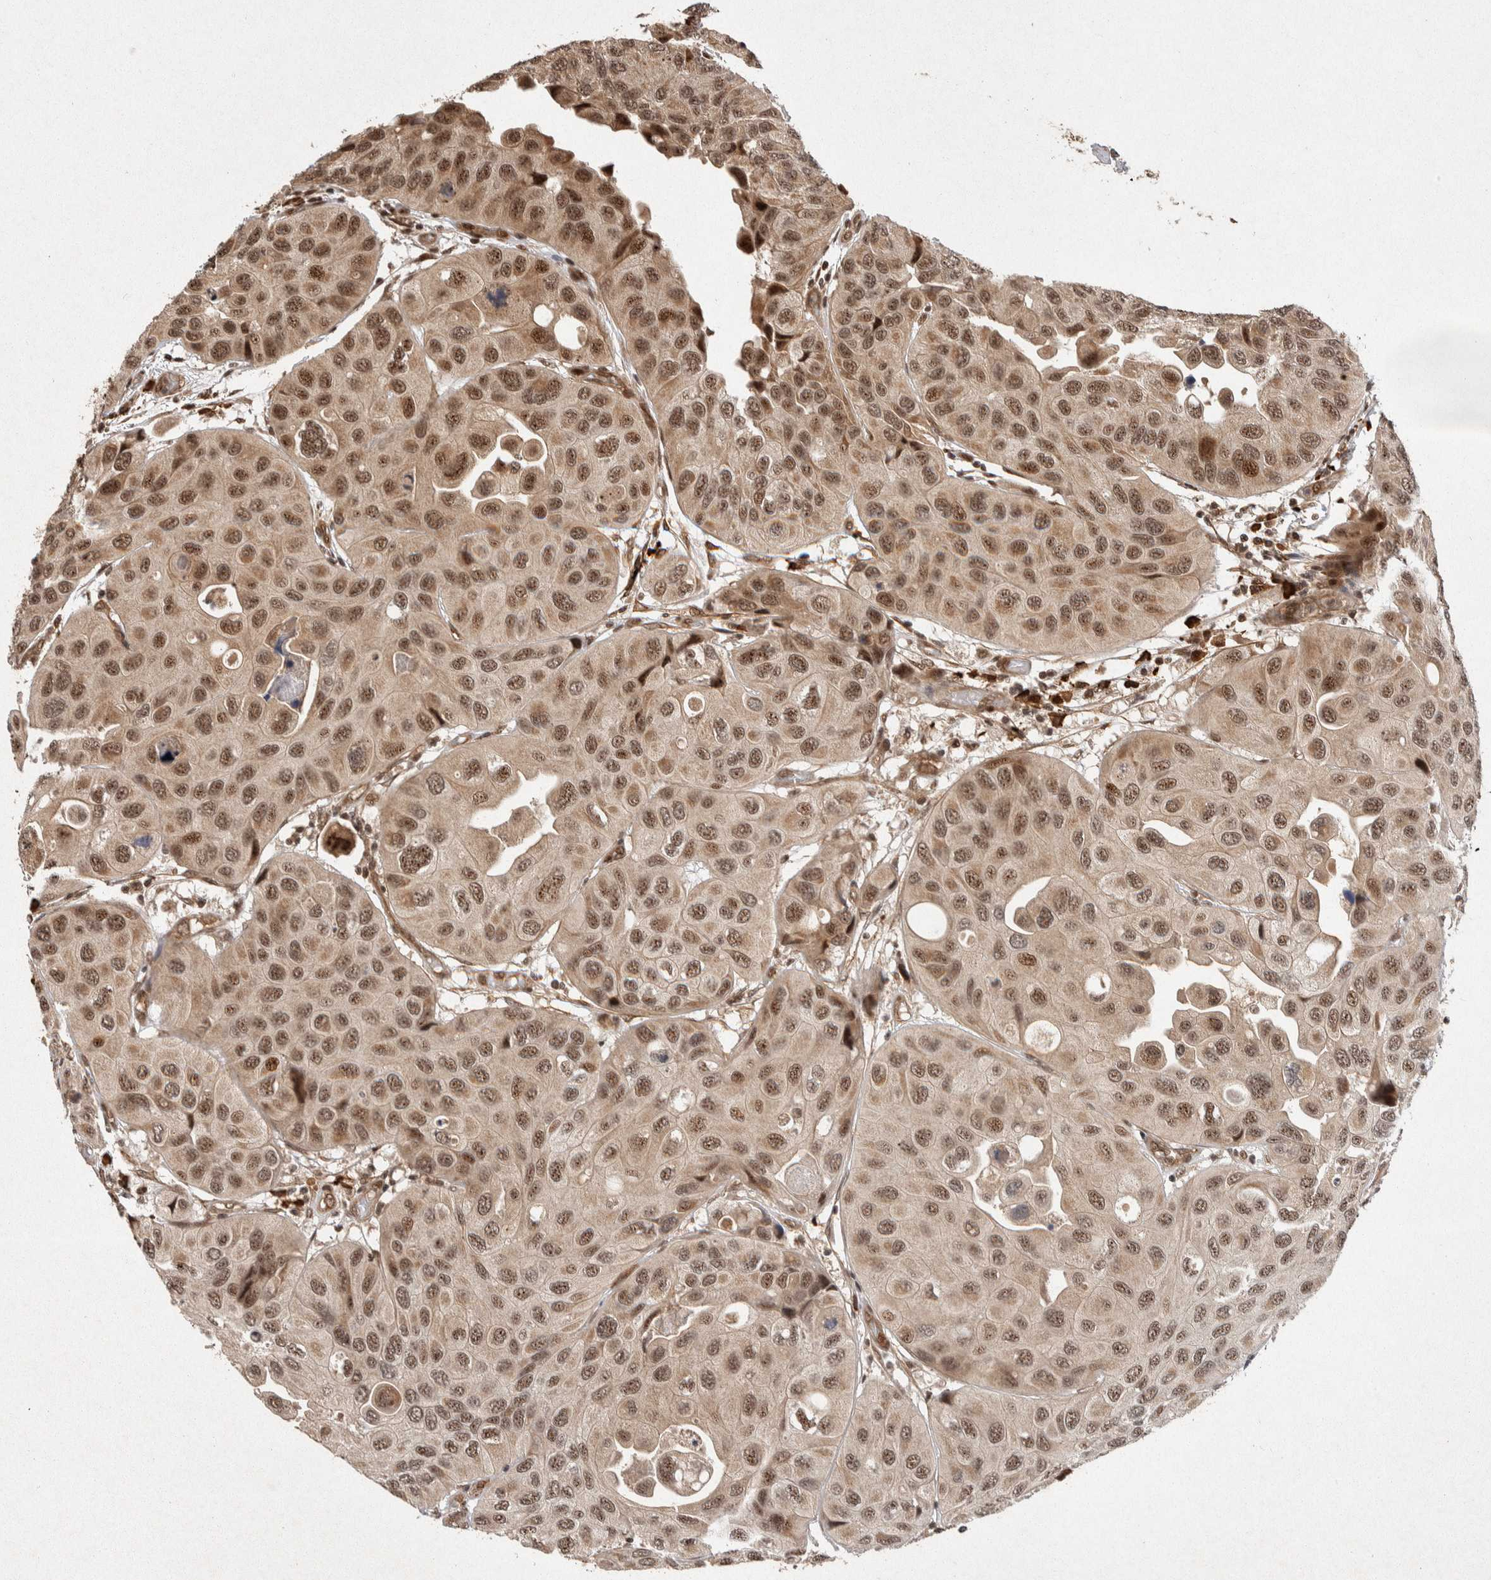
{"staining": {"intensity": "moderate", "quantity": ">75%", "location": "cytoplasmic/membranous,nuclear"}, "tissue": "urothelial cancer", "cell_type": "Tumor cells", "image_type": "cancer", "snomed": [{"axis": "morphology", "description": "Urothelial carcinoma, High grade"}, {"axis": "topography", "description": "Urinary bladder"}], "caption": "The micrograph reveals a brown stain indicating the presence of a protein in the cytoplasmic/membranous and nuclear of tumor cells in urothelial cancer.", "gene": "TOR1B", "patient": {"sex": "female", "age": 64}}